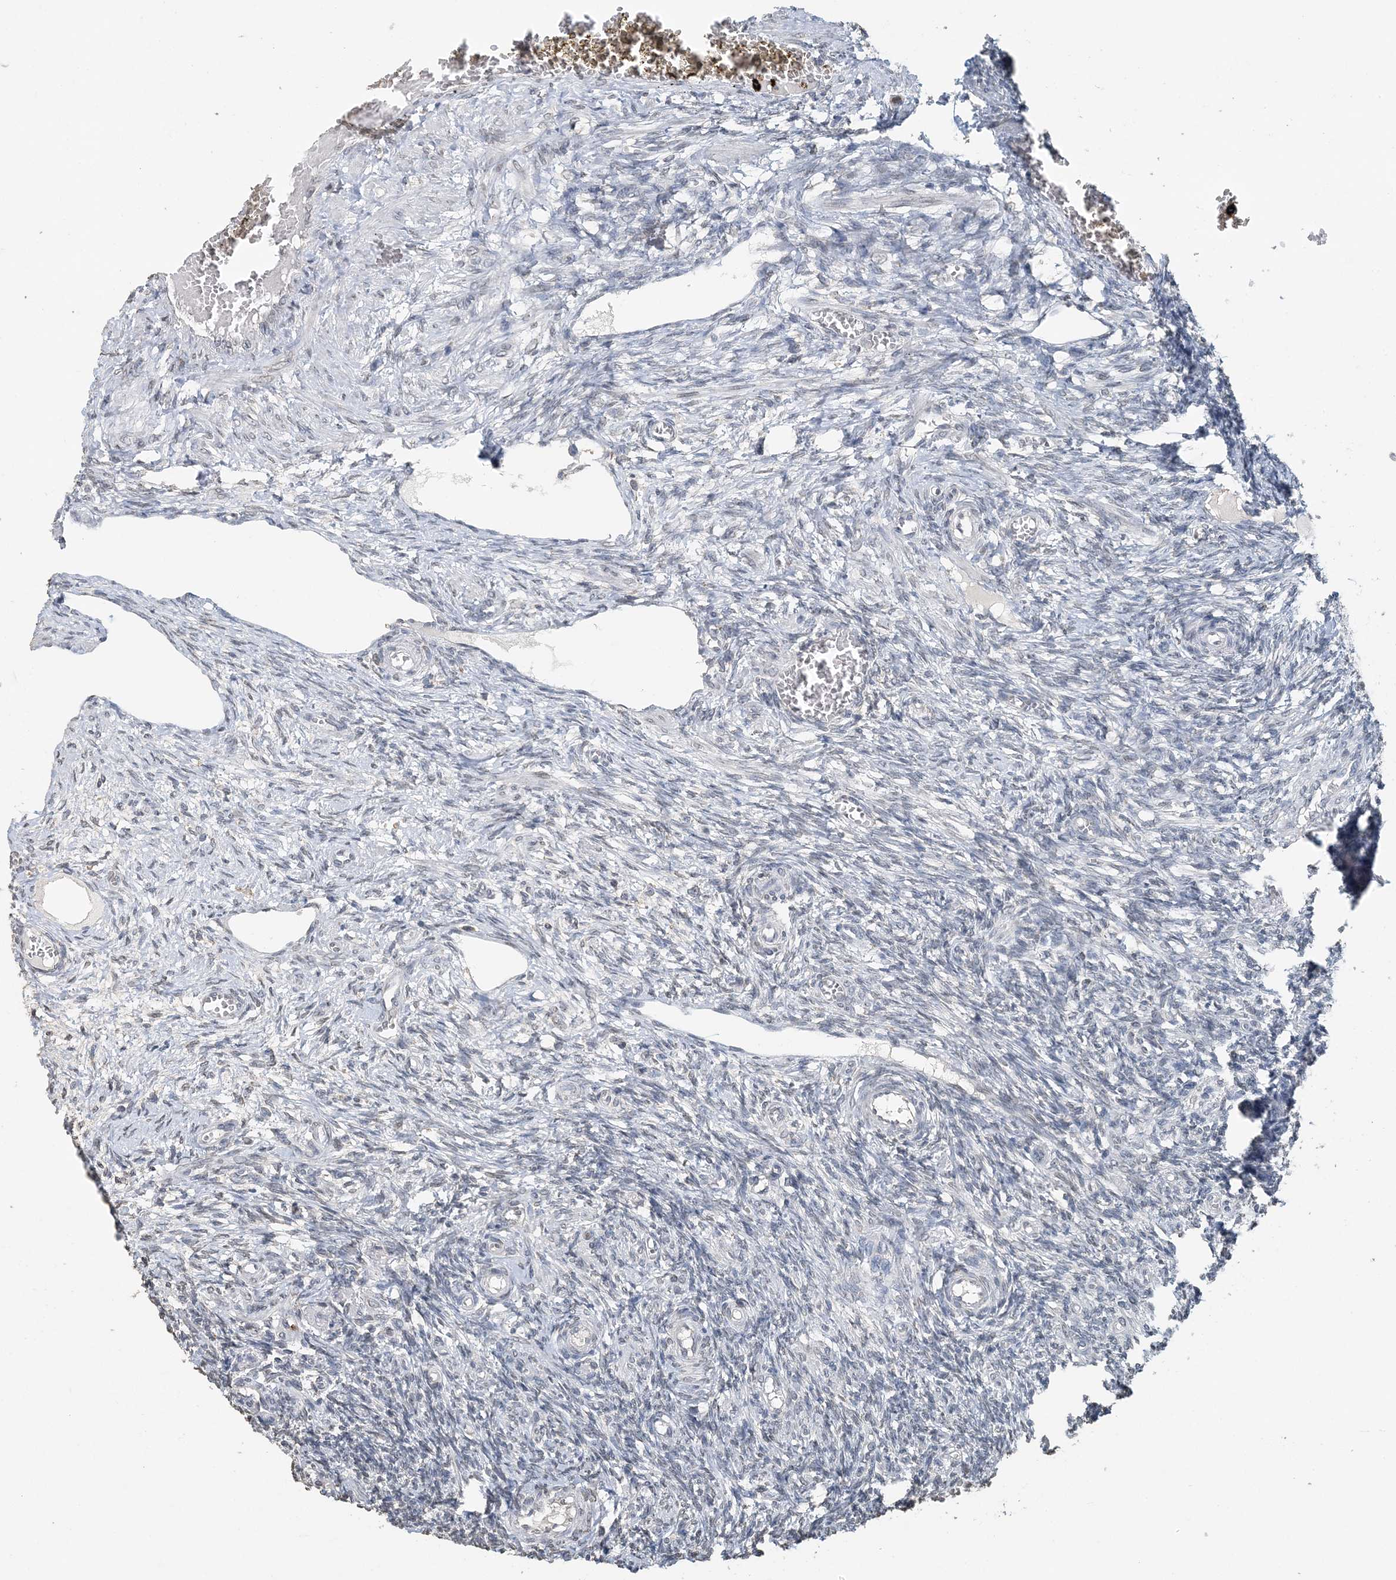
{"staining": {"intensity": "negative", "quantity": "none", "location": "none"}, "tissue": "ovary", "cell_type": "Follicle cells", "image_type": "normal", "snomed": [{"axis": "morphology", "description": "Normal tissue, NOS"}, {"axis": "topography", "description": "Ovary"}], "caption": "Immunohistochemistry (IHC) of normal ovary shows no expression in follicle cells.", "gene": "FAM110A", "patient": {"sex": "female", "age": 27}}